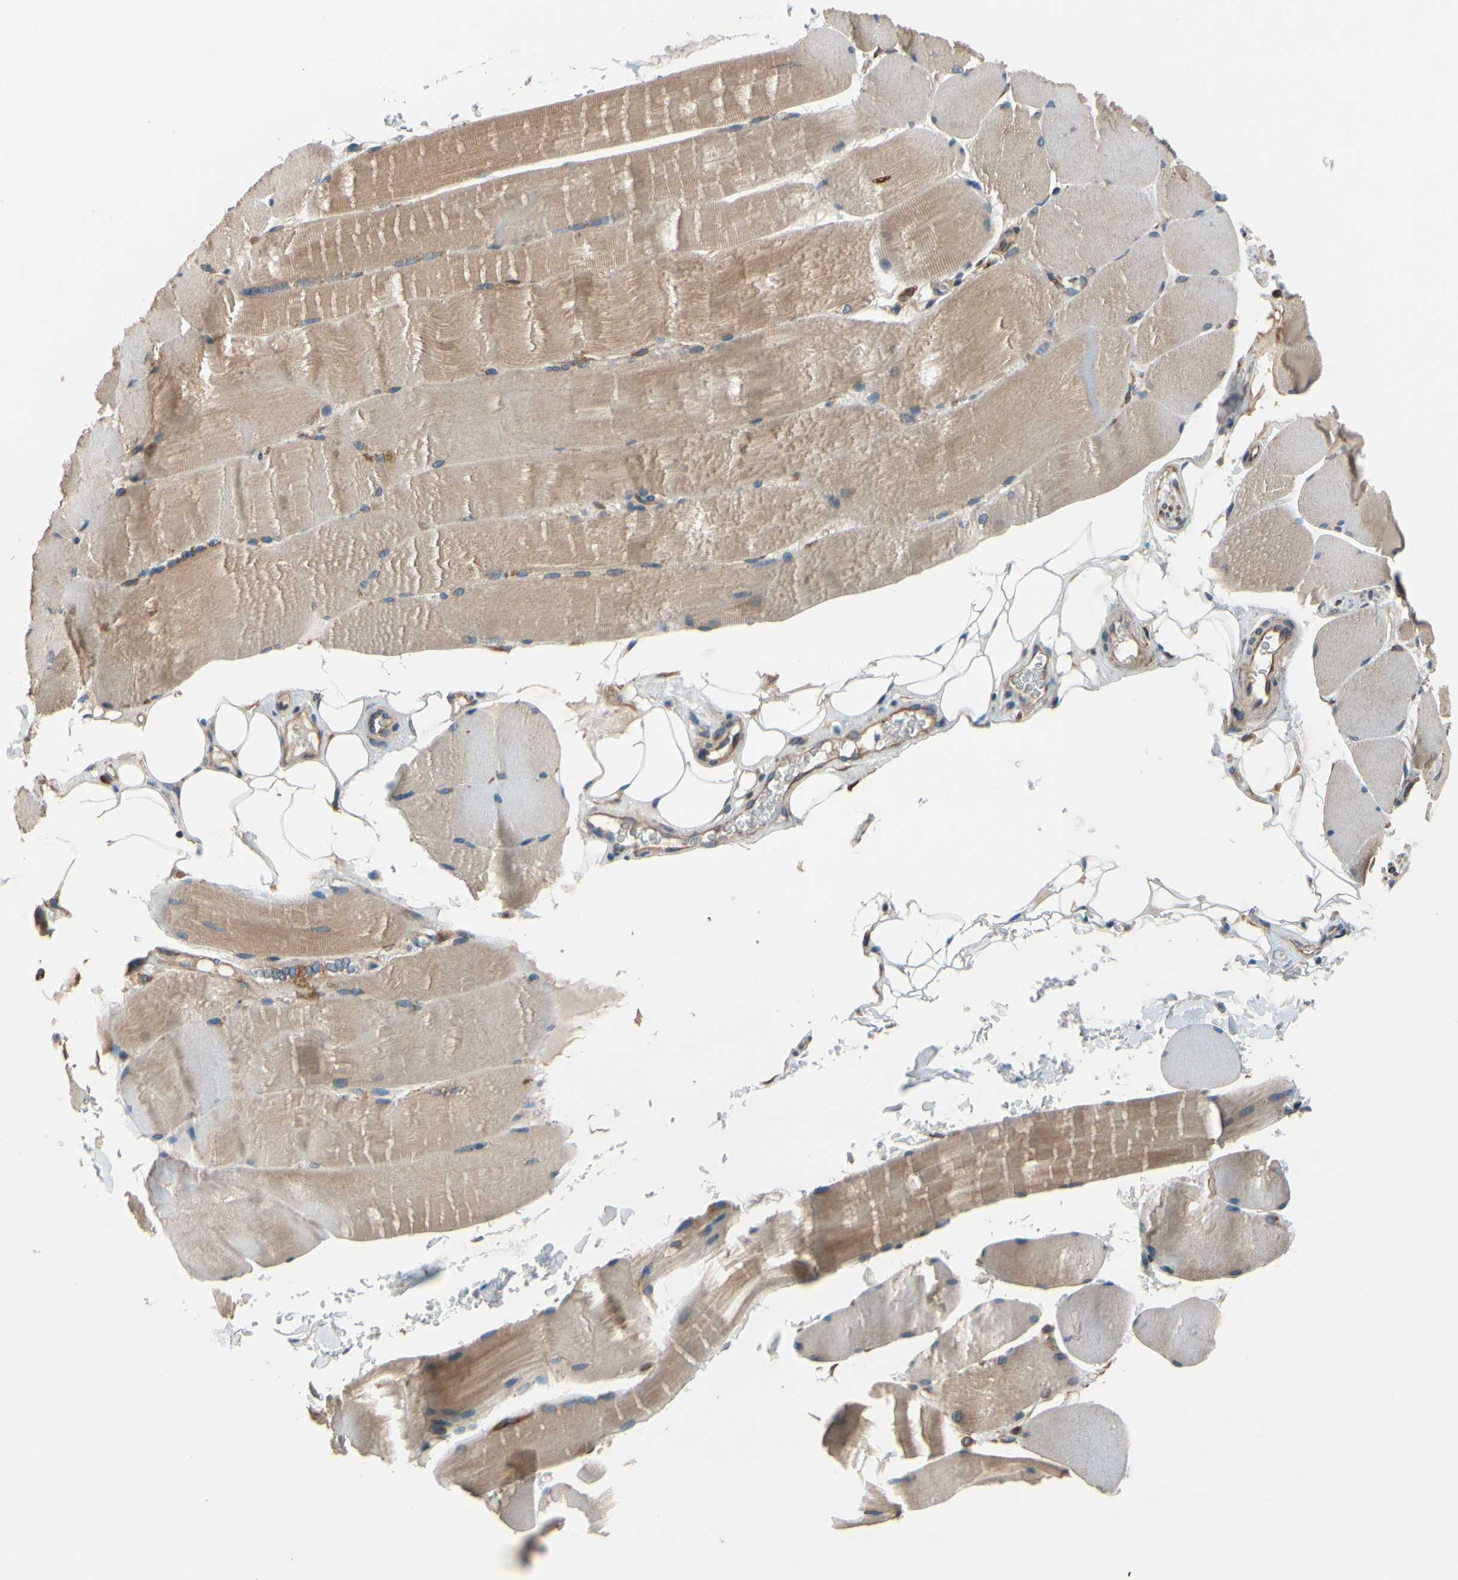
{"staining": {"intensity": "moderate", "quantity": ">75%", "location": "cytoplasmic/membranous"}, "tissue": "skeletal muscle", "cell_type": "Myocytes", "image_type": "normal", "snomed": [{"axis": "morphology", "description": "Normal tissue, NOS"}, {"axis": "topography", "description": "Skin"}, {"axis": "topography", "description": "Skeletal muscle"}], "caption": "A photomicrograph of human skeletal muscle stained for a protein demonstrates moderate cytoplasmic/membranous brown staining in myocytes.", "gene": "CLCC1", "patient": {"sex": "male", "age": 83}}